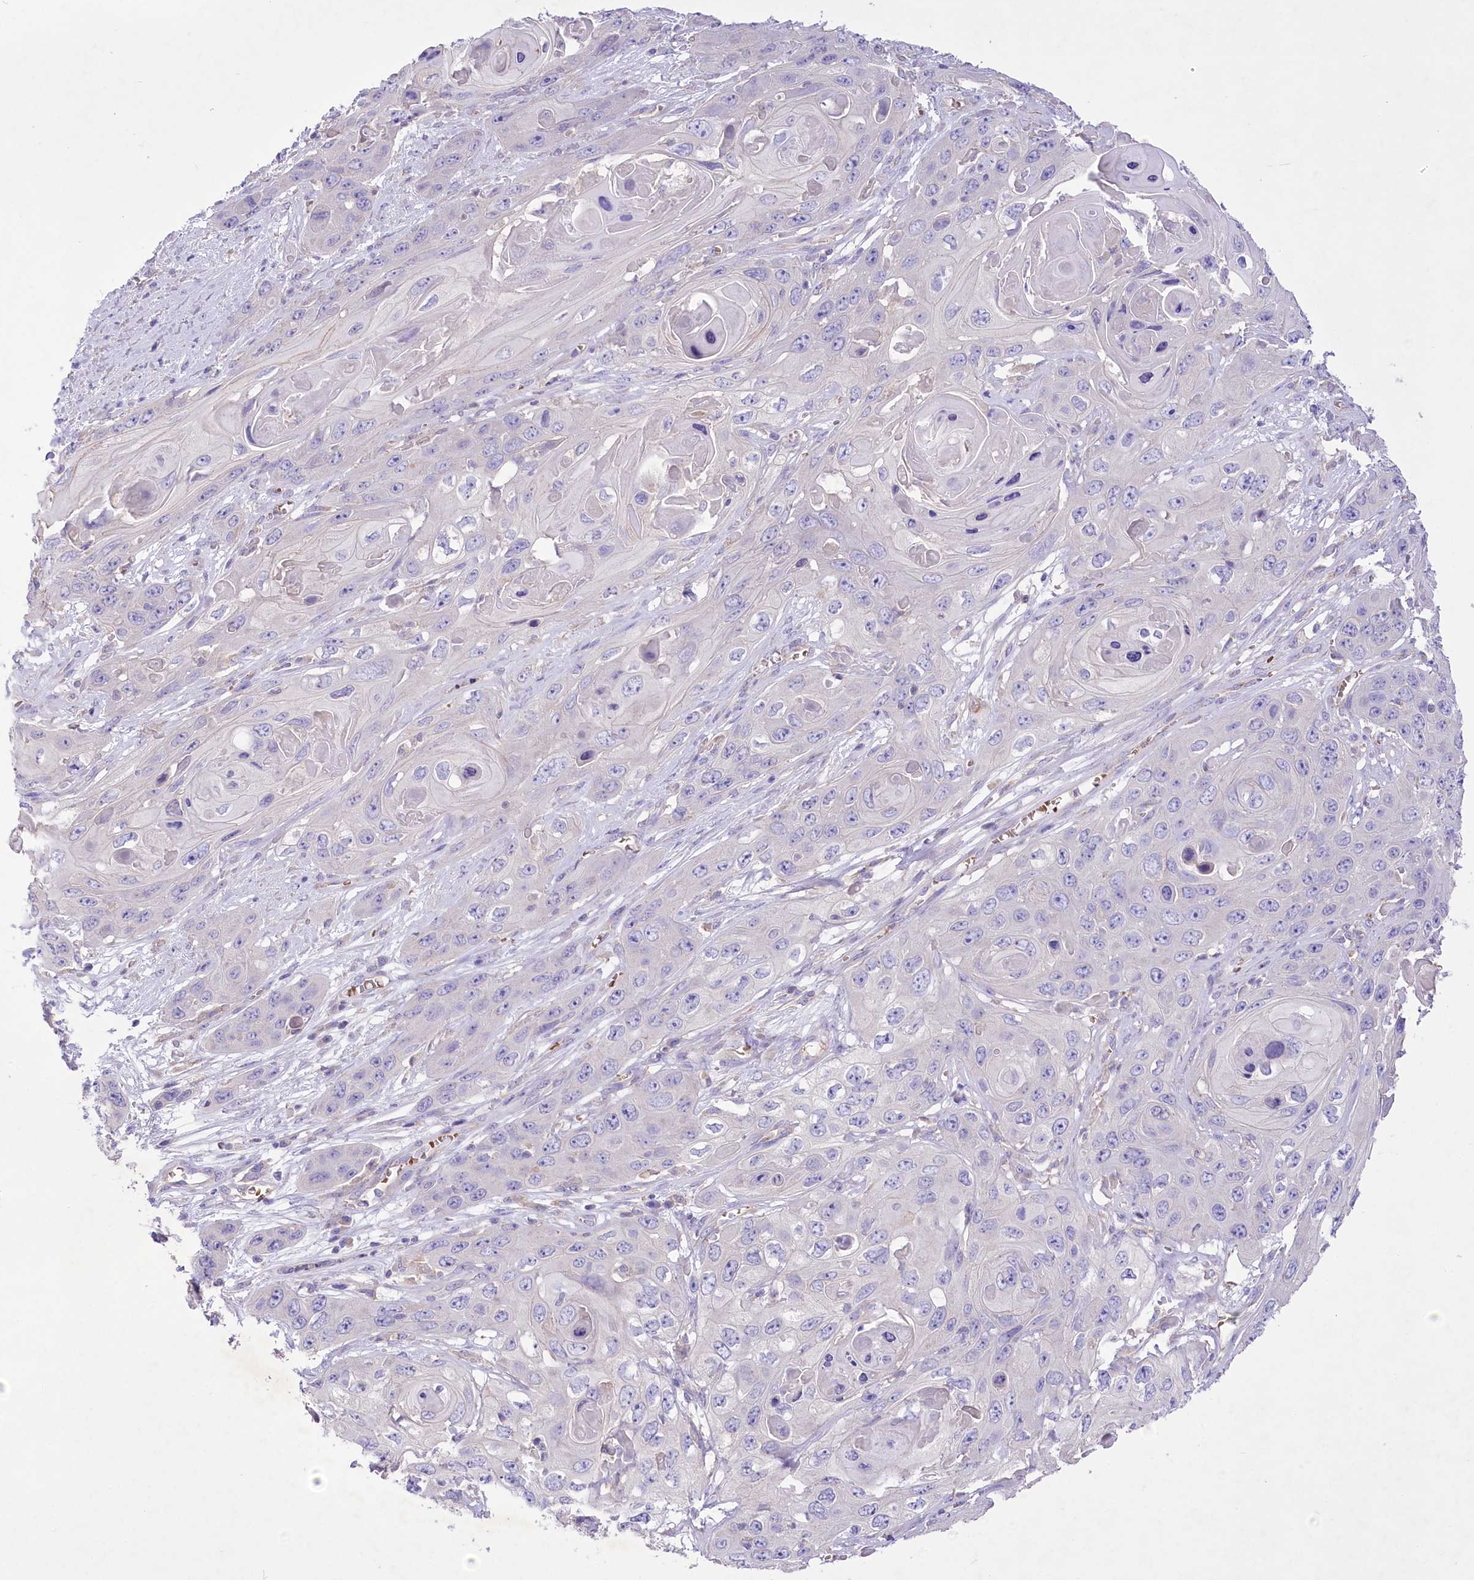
{"staining": {"intensity": "negative", "quantity": "none", "location": "none"}, "tissue": "skin cancer", "cell_type": "Tumor cells", "image_type": "cancer", "snomed": [{"axis": "morphology", "description": "Squamous cell carcinoma, NOS"}, {"axis": "topography", "description": "Skin"}], "caption": "Tumor cells are negative for brown protein staining in skin squamous cell carcinoma.", "gene": "PRSS53", "patient": {"sex": "male", "age": 55}}